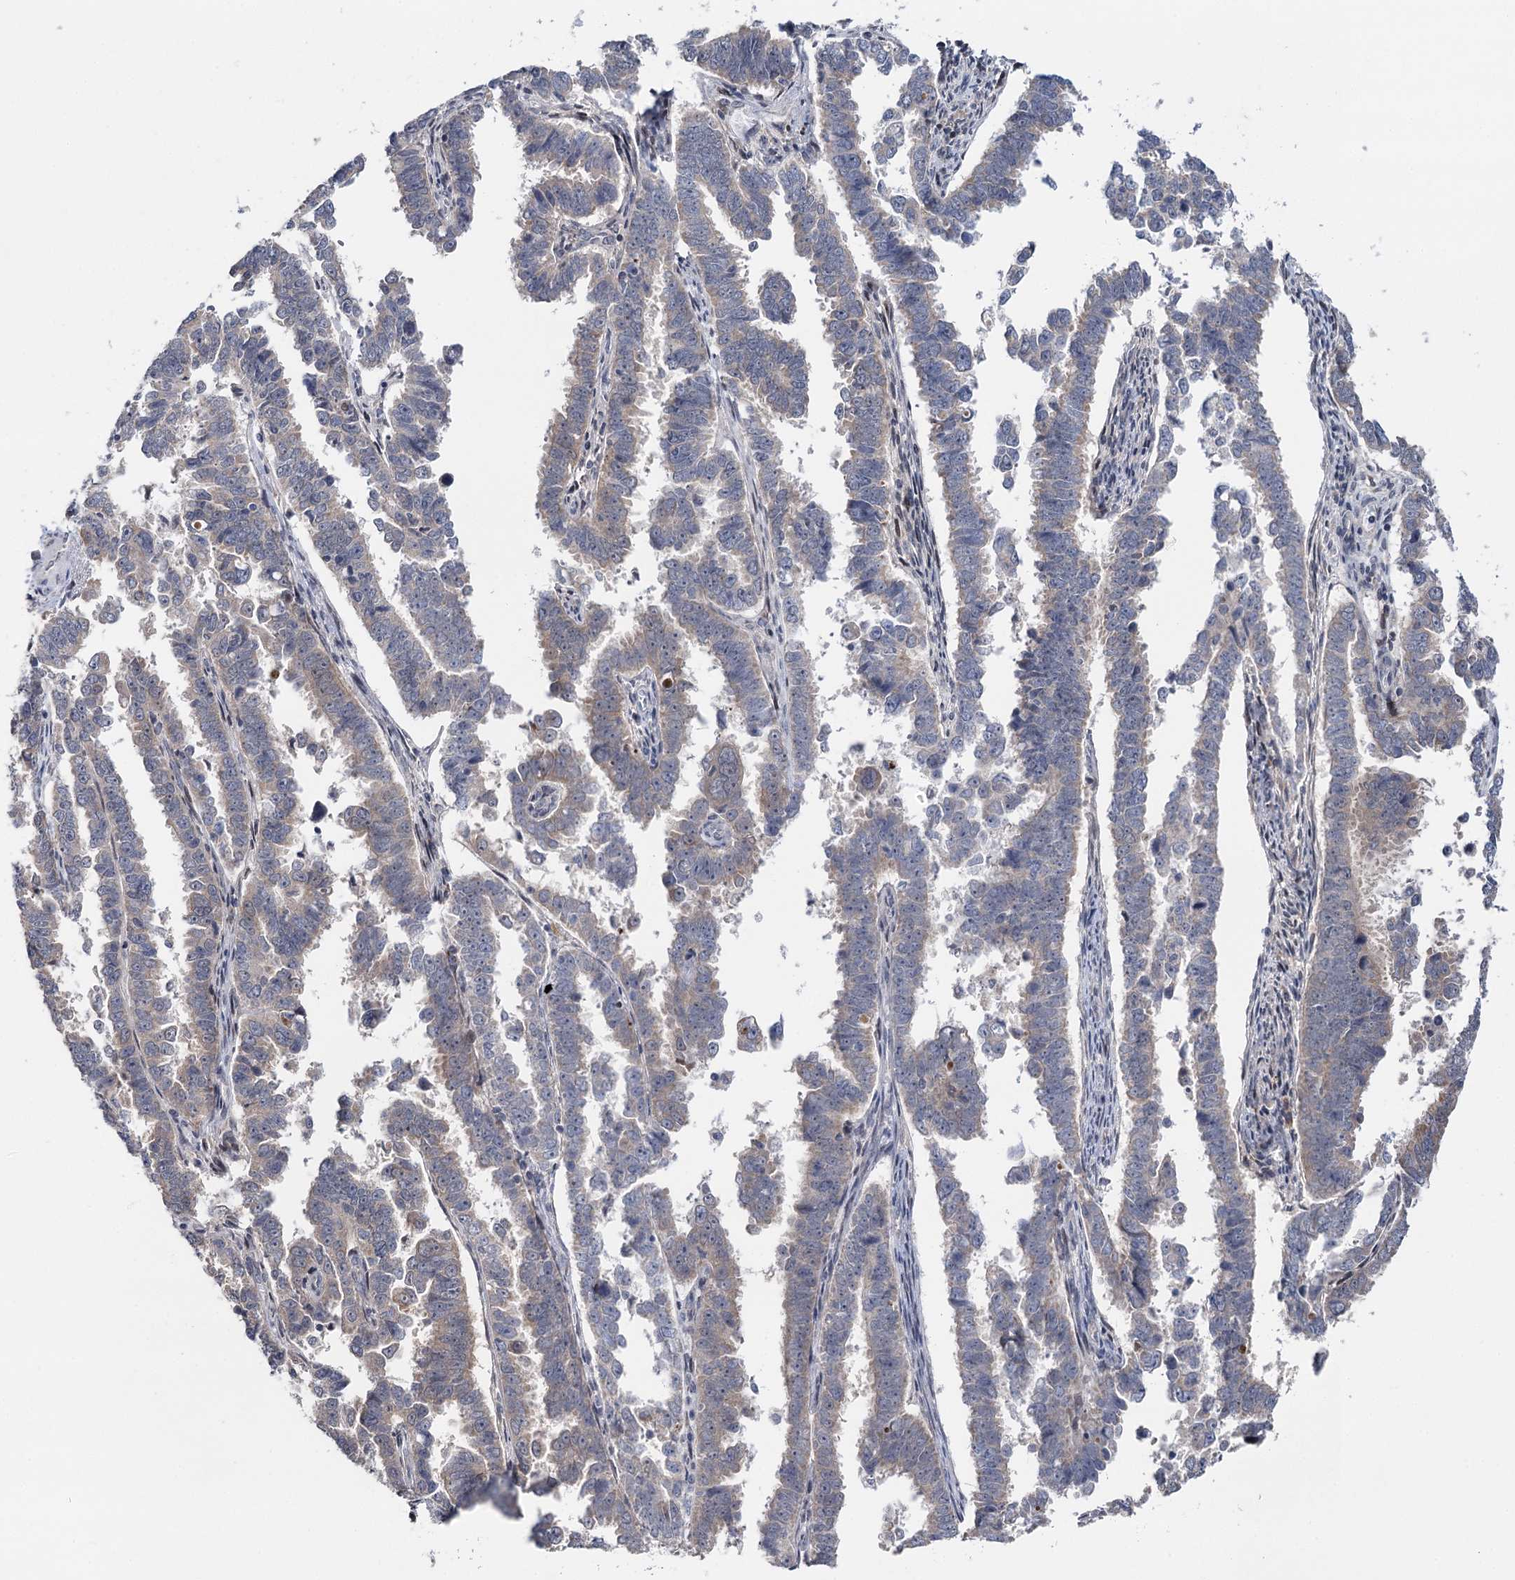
{"staining": {"intensity": "weak", "quantity": "25%-75%", "location": "cytoplasmic/membranous"}, "tissue": "endometrial cancer", "cell_type": "Tumor cells", "image_type": "cancer", "snomed": [{"axis": "morphology", "description": "Adenocarcinoma, NOS"}, {"axis": "topography", "description": "Endometrium"}], "caption": "IHC staining of endometrial cancer (adenocarcinoma), which shows low levels of weak cytoplasmic/membranous positivity in approximately 25%-75% of tumor cells indicating weak cytoplasmic/membranous protein staining. The staining was performed using DAB (brown) for protein detection and nuclei were counterstained in hematoxylin (blue).", "gene": "PTGR1", "patient": {"sex": "female", "age": 75}}